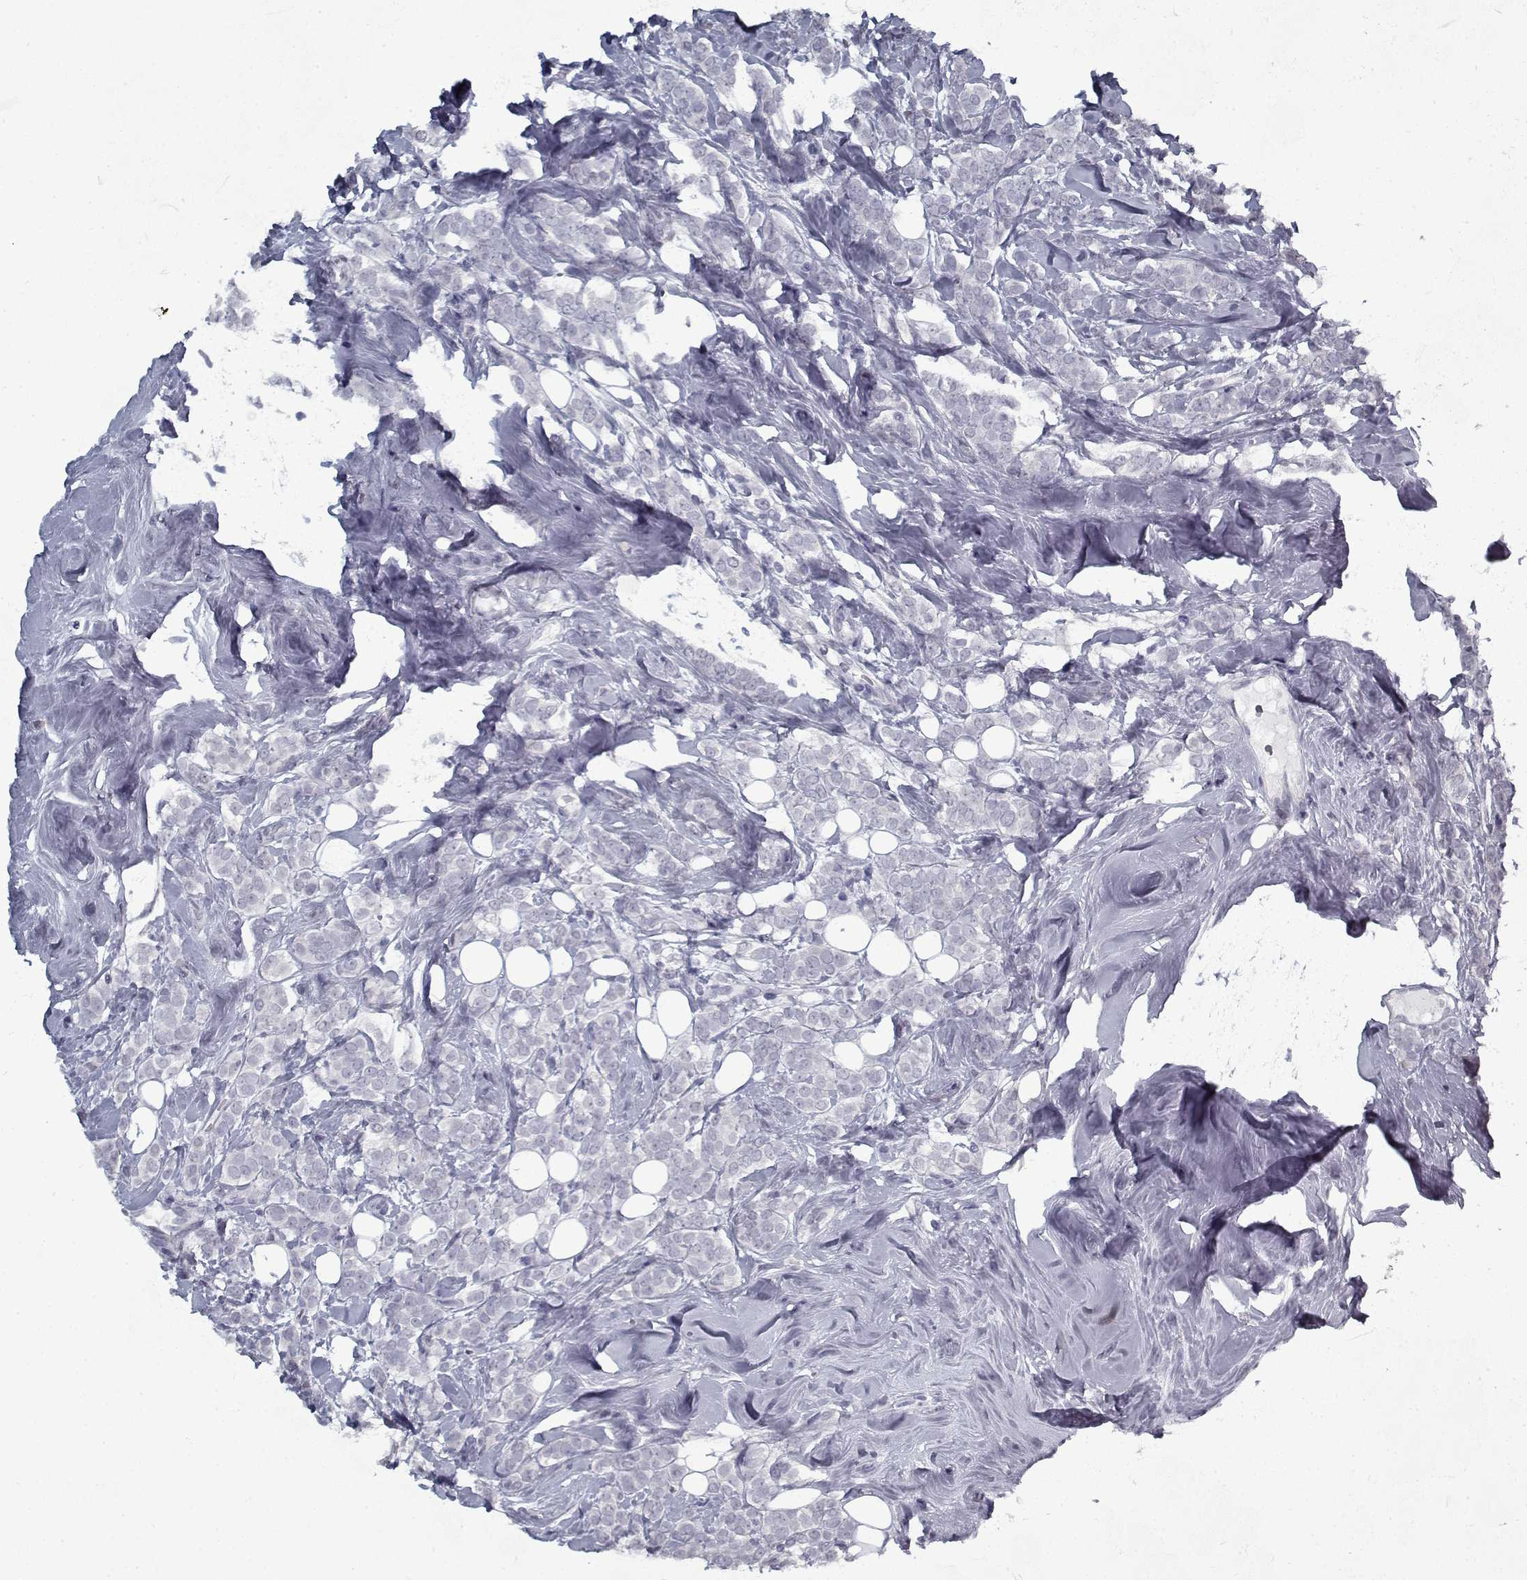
{"staining": {"intensity": "negative", "quantity": "none", "location": "none"}, "tissue": "breast cancer", "cell_type": "Tumor cells", "image_type": "cancer", "snomed": [{"axis": "morphology", "description": "Lobular carcinoma"}, {"axis": "topography", "description": "Breast"}], "caption": "This histopathology image is of breast cancer stained with immunohistochemistry to label a protein in brown with the nuclei are counter-stained blue. There is no positivity in tumor cells. The staining is performed using DAB brown chromogen with nuclei counter-stained in using hematoxylin.", "gene": "RNF32", "patient": {"sex": "female", "age": 49}}